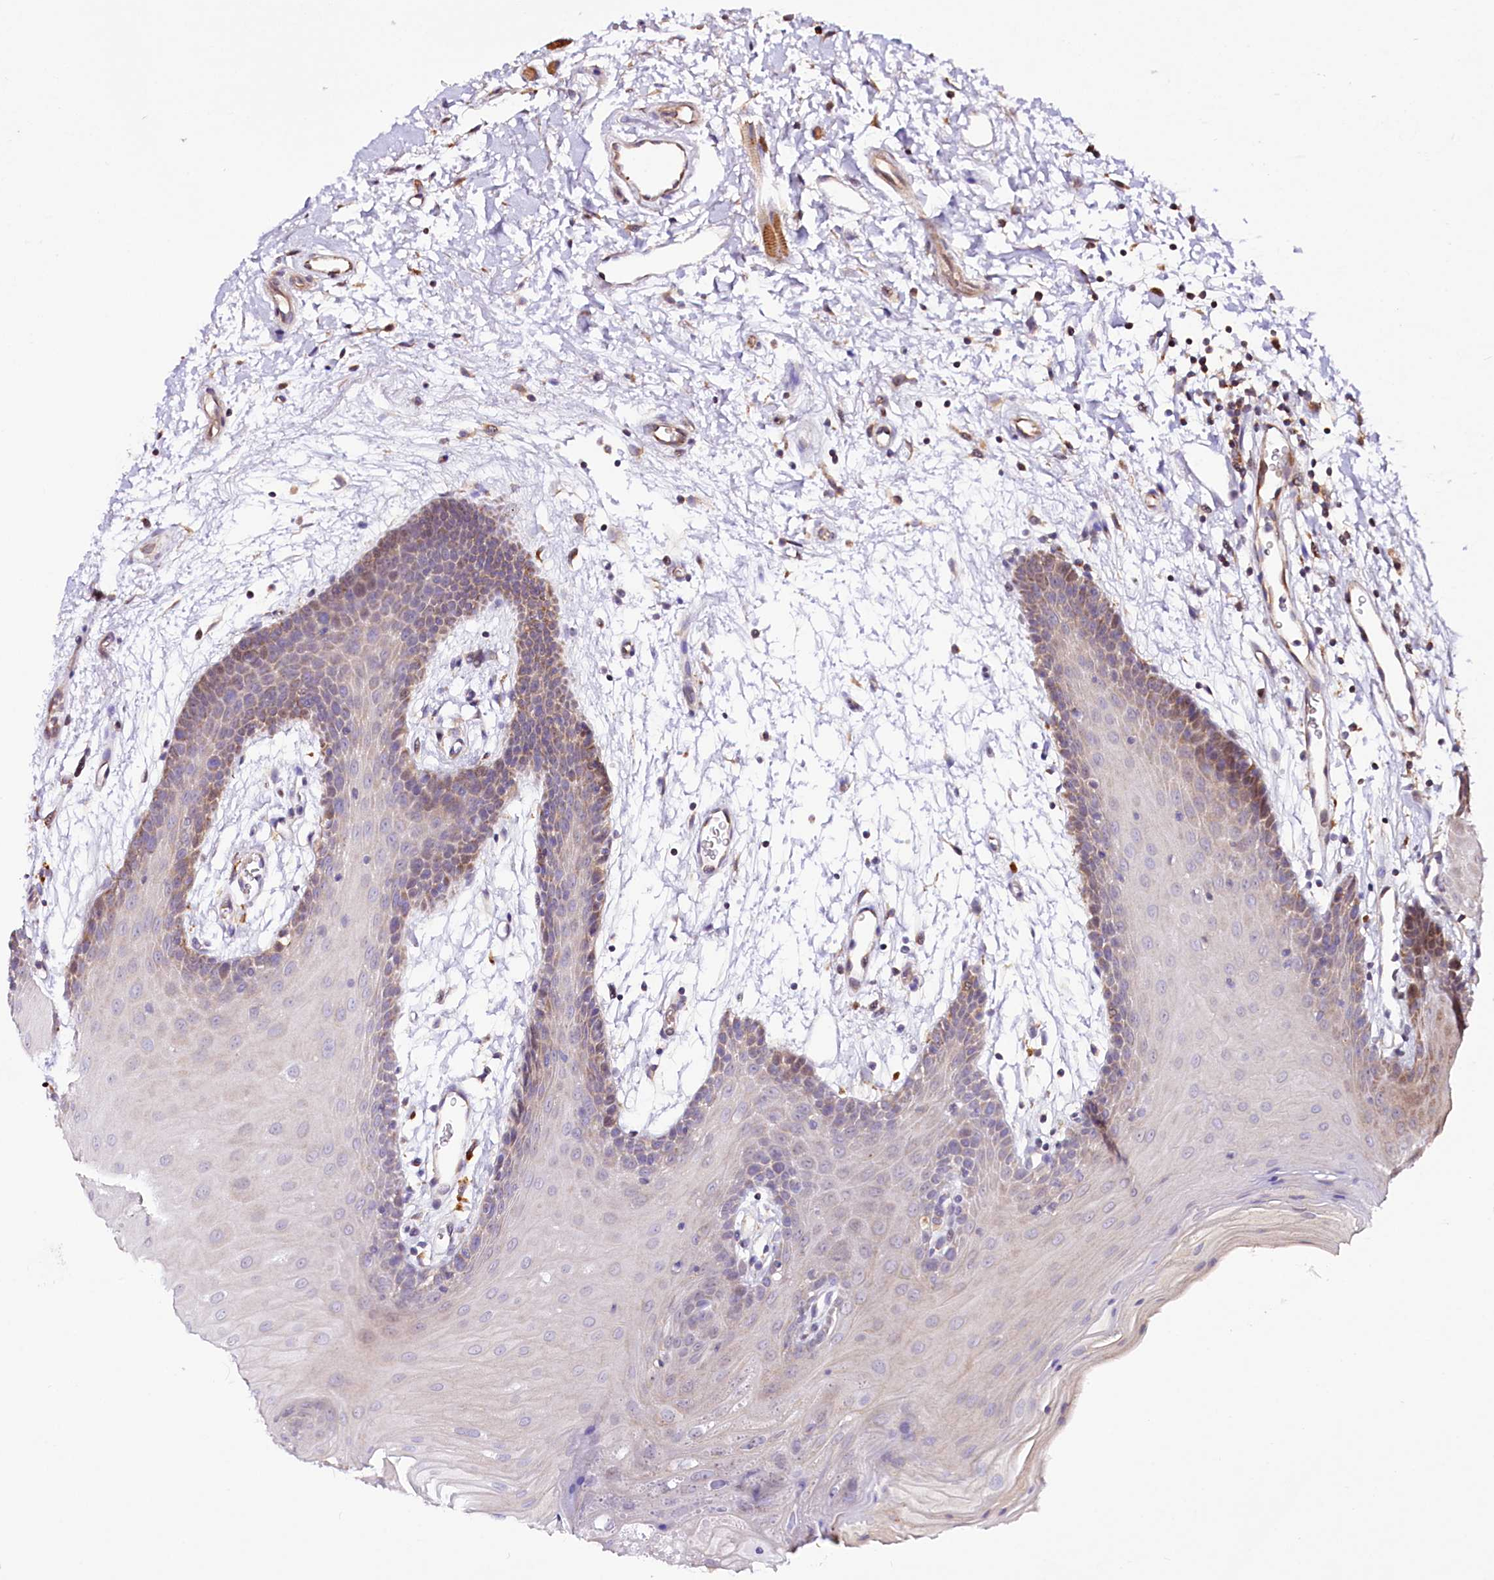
{"staining": {"intensity": "moderate", "quantity": "<25%", "location": "cytoplasmic/membranous"}, "tissue": "oral mucosa", "cell_type": "Squamous epithelial cells", "image_type": "normal", "snomed": [{"axis": "morphology", "description": "Normal tissue, NOS"}, {"axis": "topography", "description": "Skeletal muscle"}, {"axis": "topography", "description": "Oral tissue"}, {"axis": "topography", "description": "Salivary gland"}, {"axis": "topography", "description": "Peripheral nerve tissue"}], "caption": "DAB (3,3'-diaminobenzidine) immunohistochemical staining of unremarkable oral mucosa shows moderate cytoplasmic/membranous protein positivity in about <25% of squamous epithelial cells.", "gene": "ST7", "patient": {"sex": "male", "age": 54}}